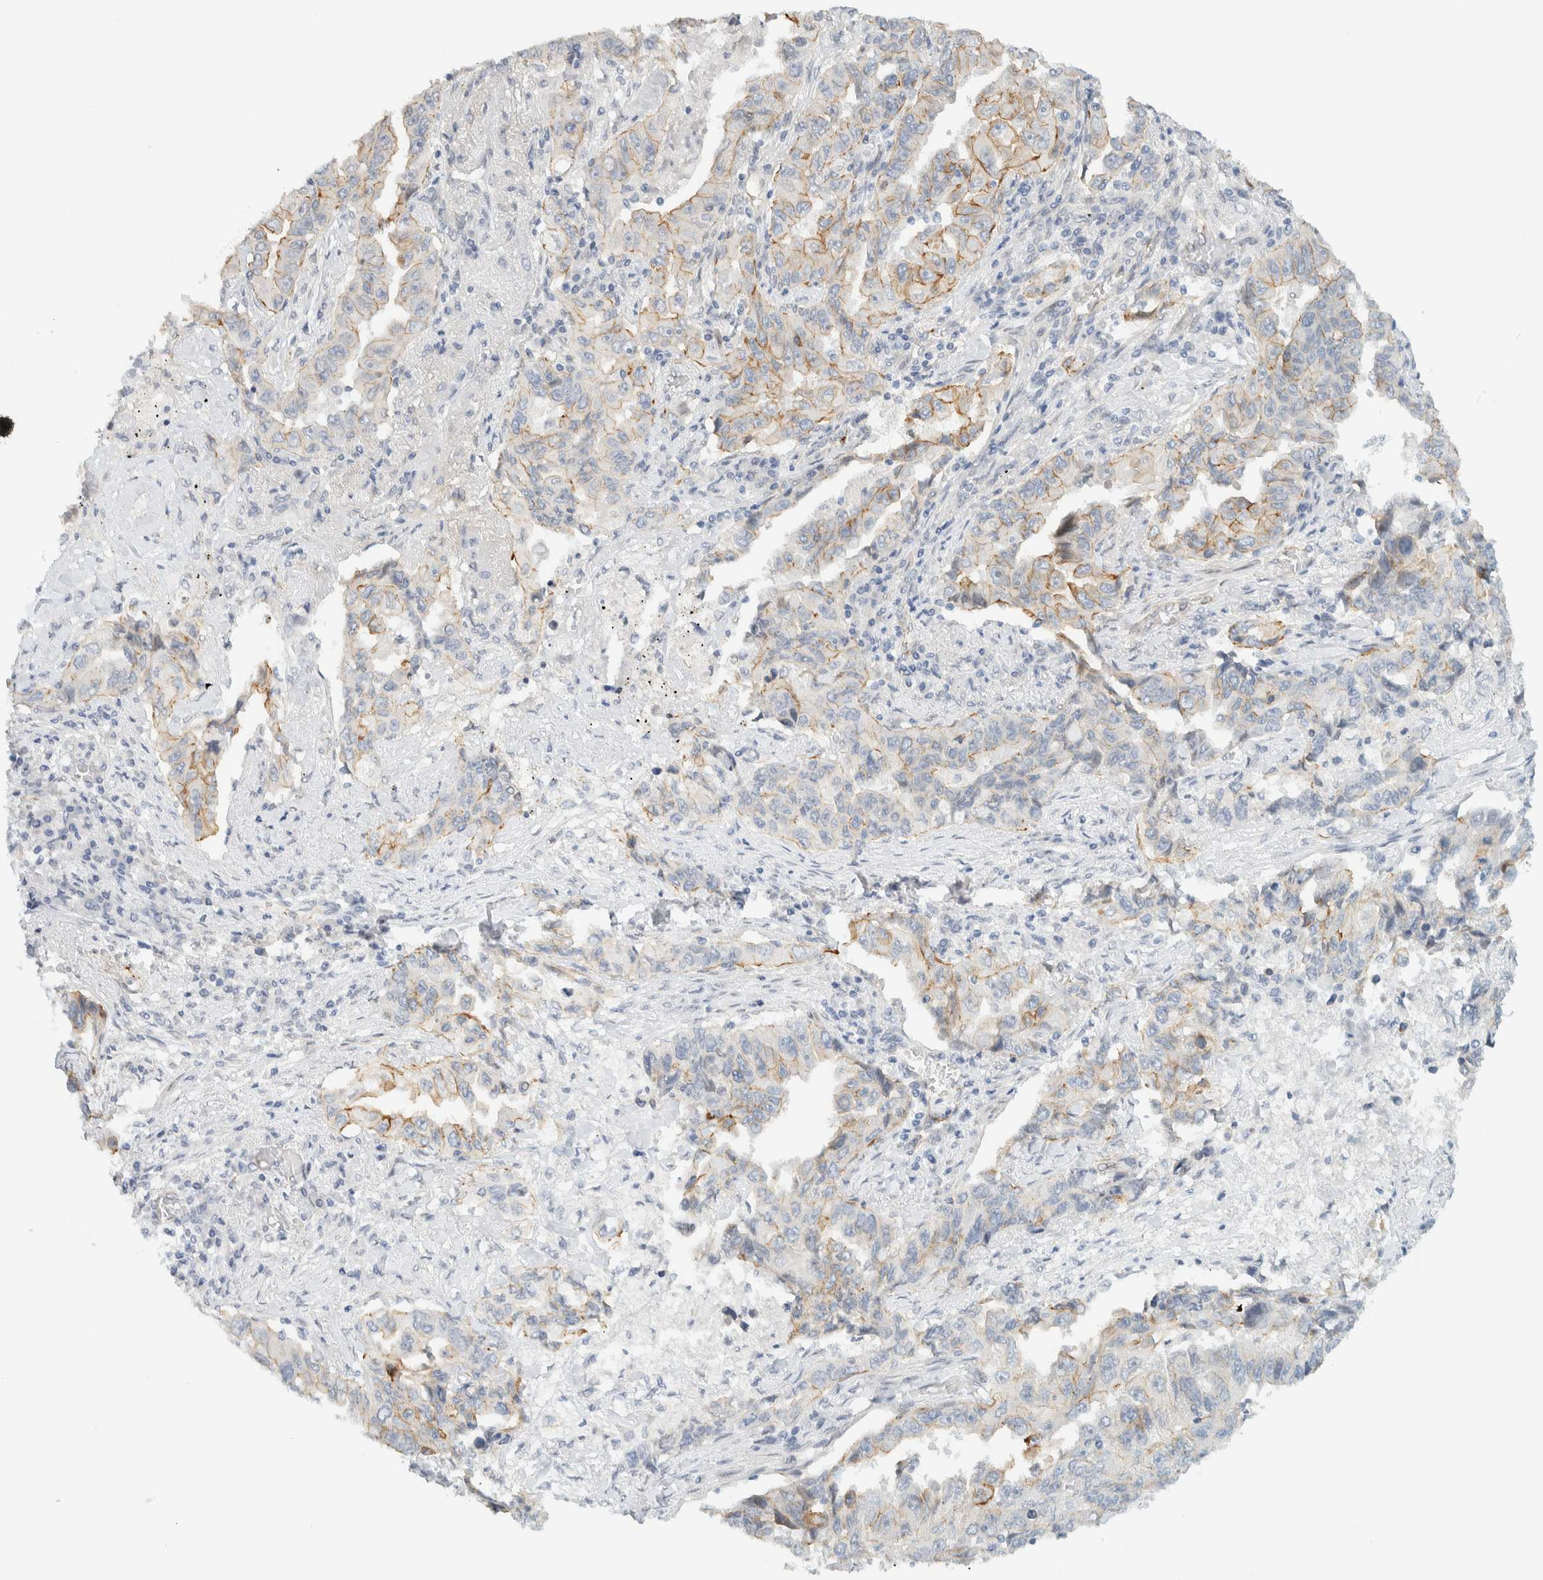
{"staining": {"intensity": "weak", "quantity": "25%-75%", "location": "cytoplasmic/membranous"}, "tissue": "lung cancer", "cell_type": "Tumor cells", "image_type": "cancer", "snomed": [{"axis": "morphology", "description": "Adenocarcinoma, NOS"}, {"axis": "topography", "description": "Lung"}], "caption": "Adenocarcinoma (lung) tissue shows weak cytoplasmic/membranous staining in about 25%-75% of tumor cells", "gene": "C1QTNF12", "patient": {"sex": "female", "age": 51}}